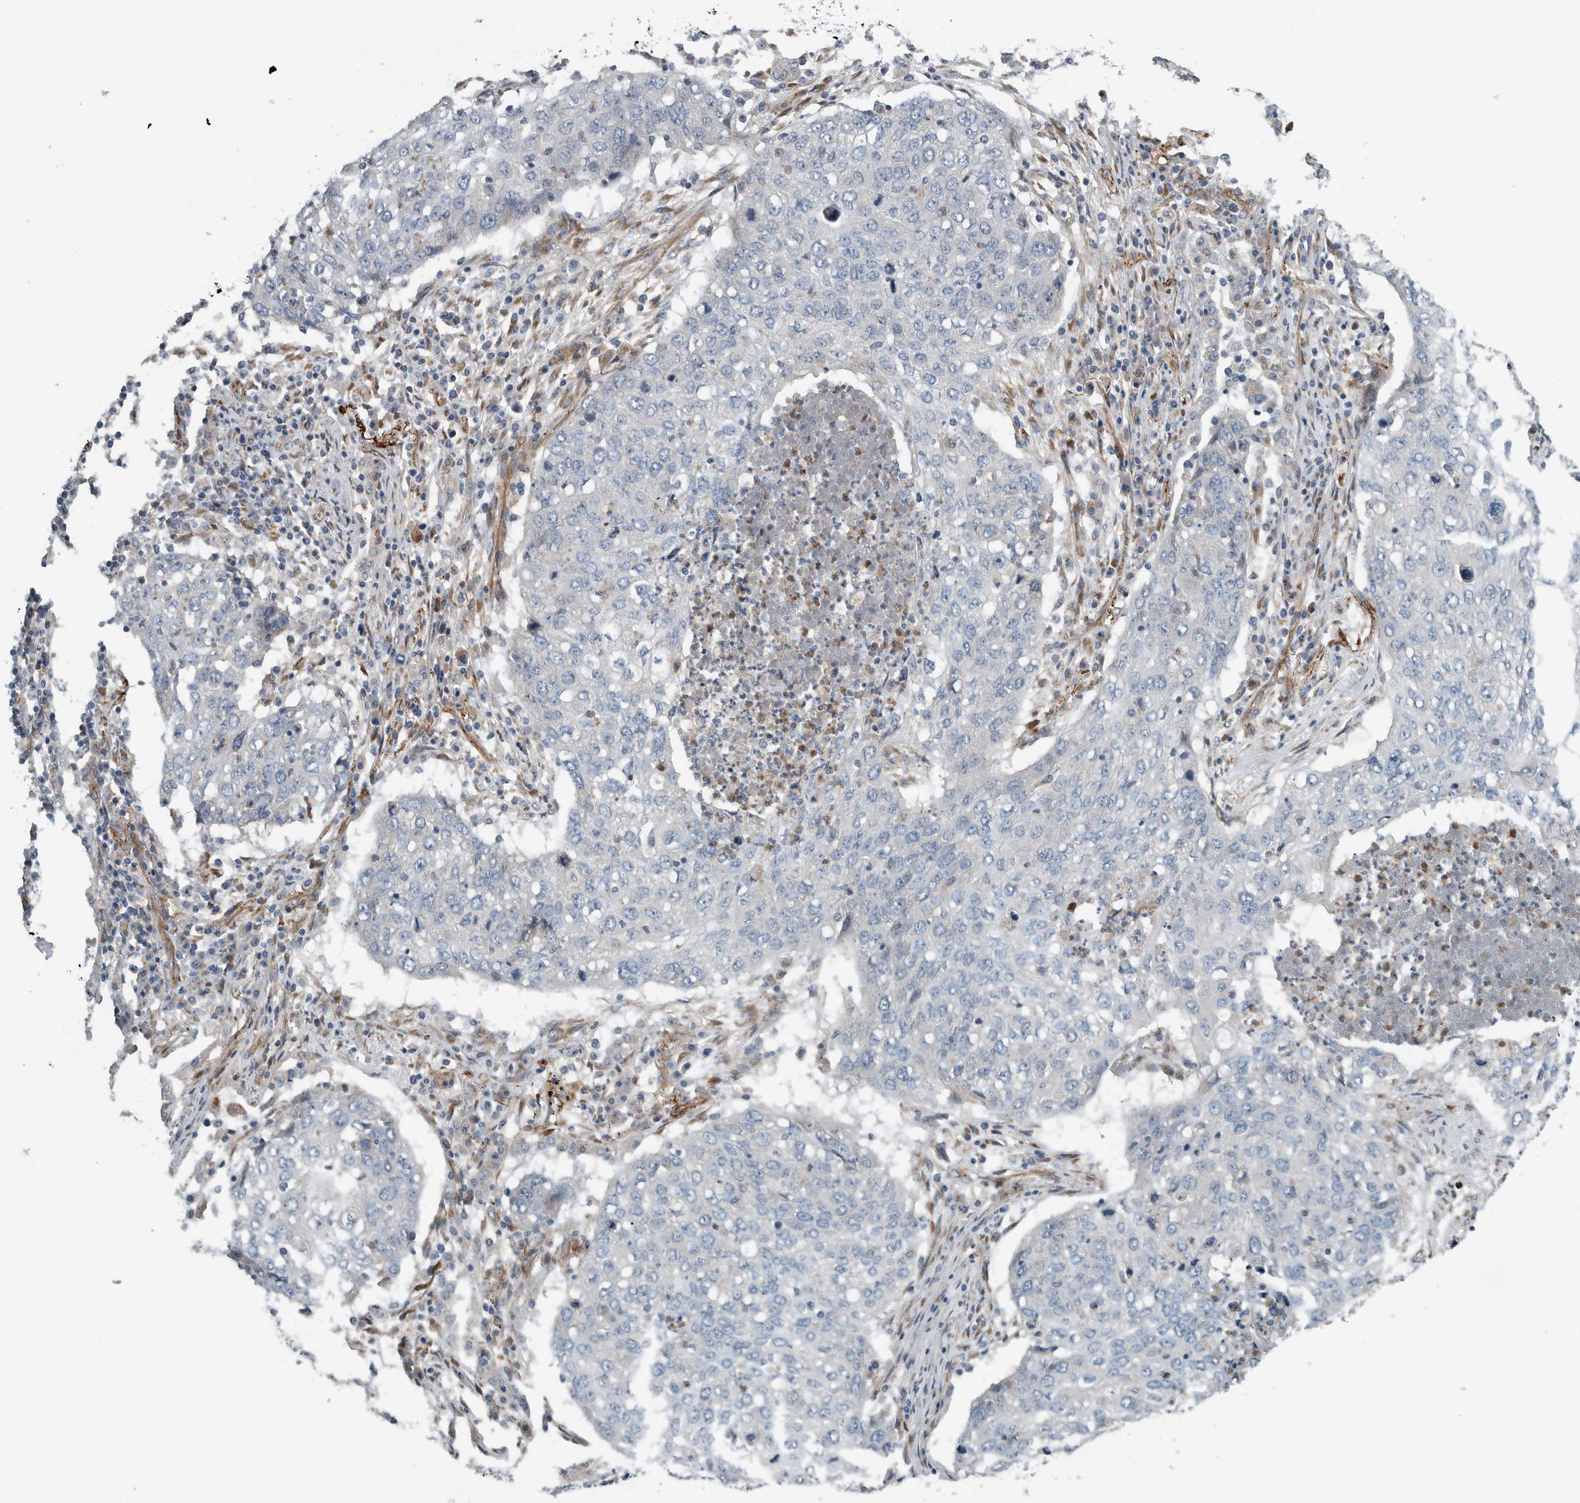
{"staining": {"intensity": "negative", "quantity": "none", "location": "none"}, "tissue": "lung cancer", "cell_type": "Tumor cells", "image_type": "cancer", "snomed": [{"axis": "morphology", "description": "Squamous cell carcinoma, NOS"}, {"axis": "topography", "description": "Lung"}], "caption": "There is no significant positivity in tumor cells of lung cancer.", "gene": "GLT8D2", "patient": {"sex": "female", "age": 63}}